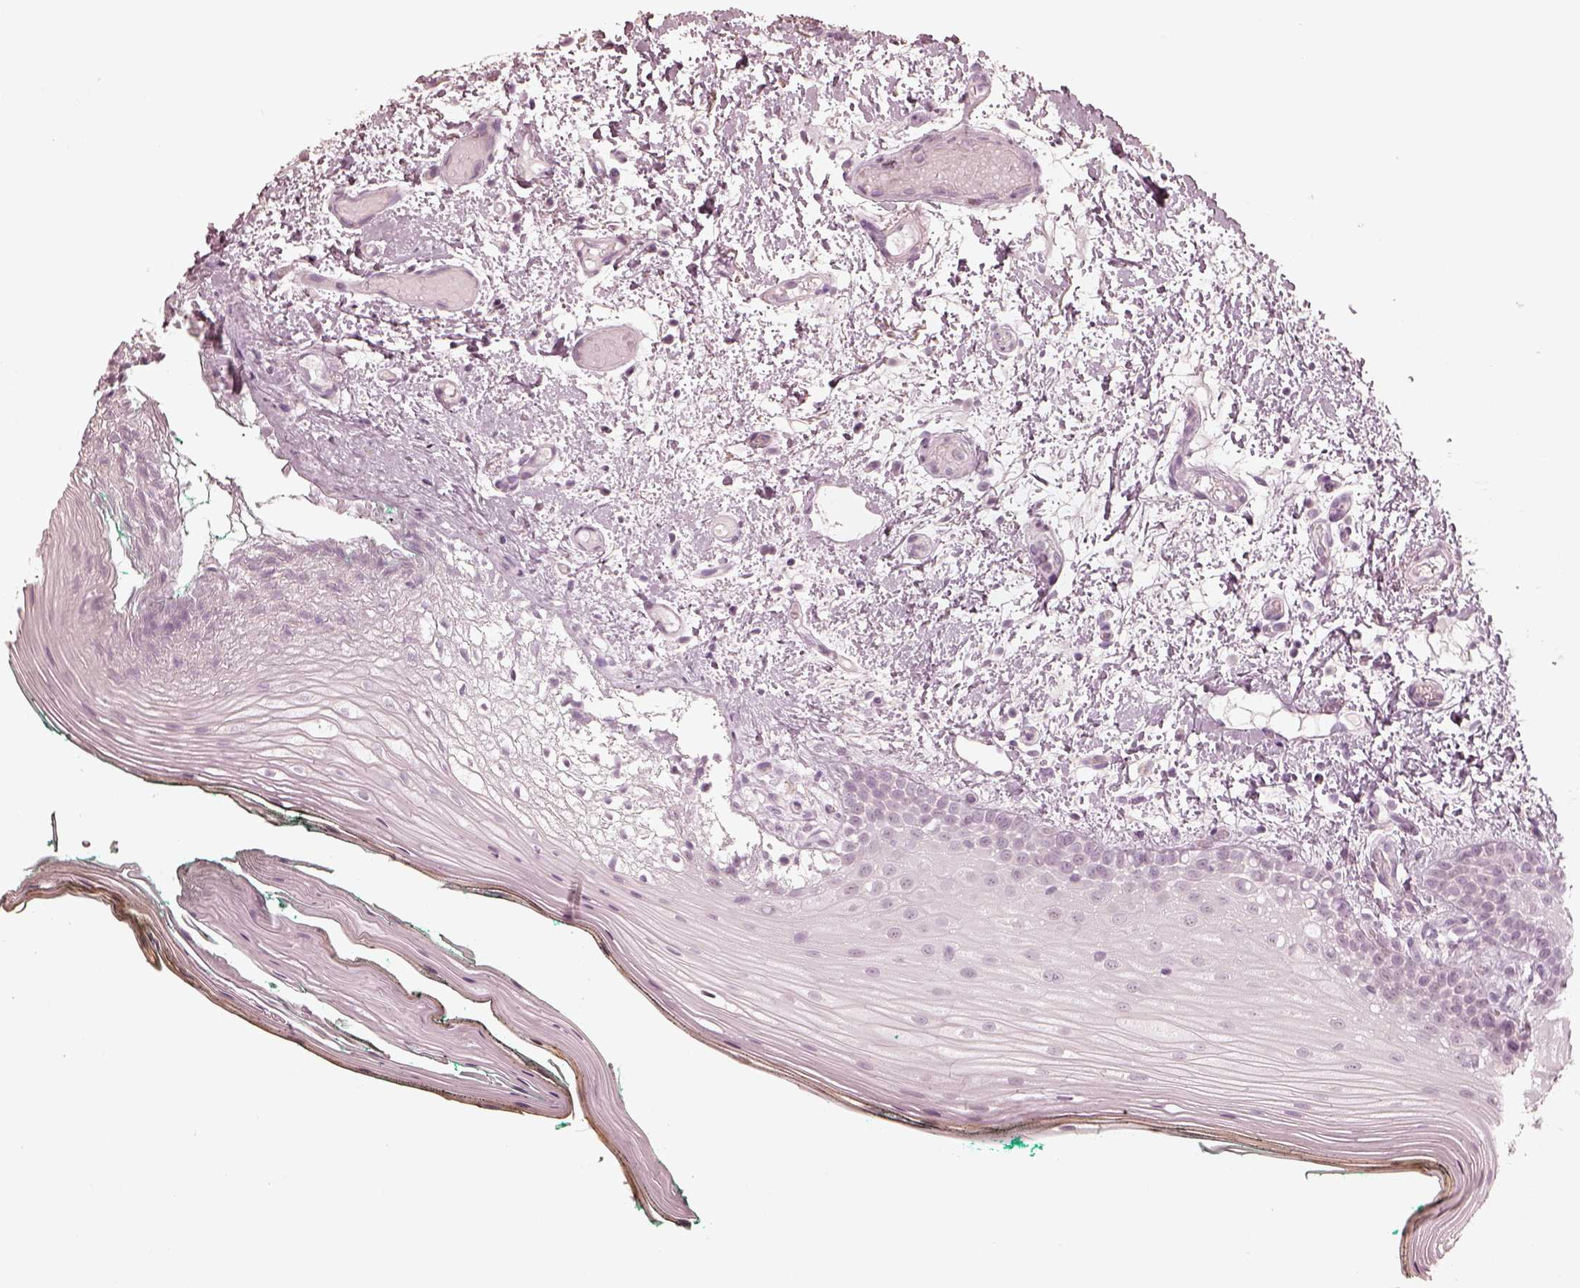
{"staining": {"intensity": "negative", "quantity": "none", "location": "none"}, "tissue": "oral mucosa", "cell_type": "Squamous epithelial cells", "image_type": "normal", "snomed": [{"axis": "morphology", "description": "Normal tissue, NOS"}, {"axis": "topography", "description": "Oral tissue"}], "caption": "Oral mucosa was stained to show a protein in brown. There is no significant positivity in squamous epithelial cells. (Immunohistochemistry, brightfield microscopy, high magnification).", "gene": "CALR3", "patient": {"sex": "female", "age": 83}}